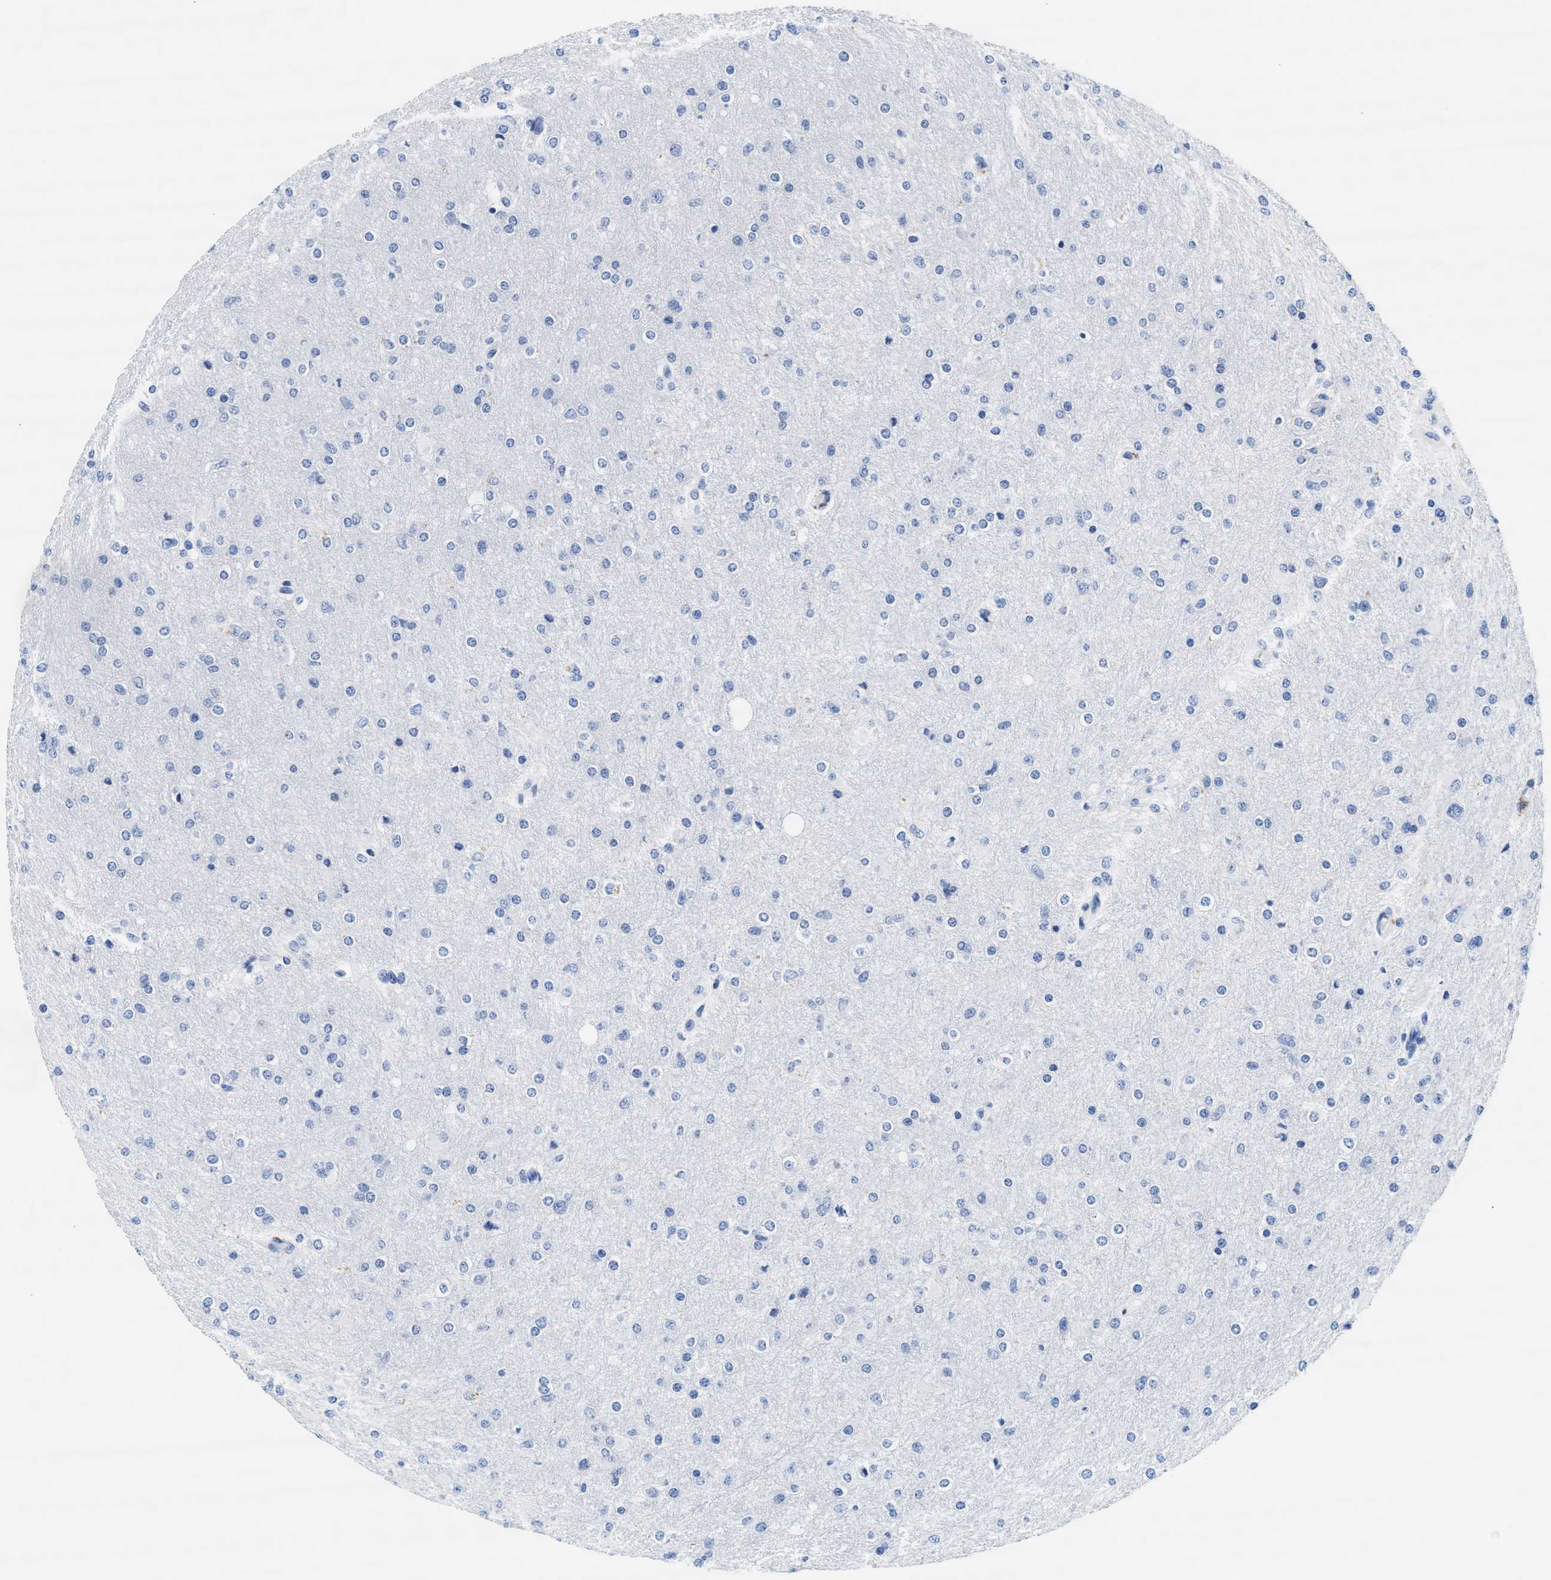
{"staining": {"intensity": "negative", "quantity": "none", "location": "none"}, "tissue": "glioma", "cell_type": "Tumor cells", "image_type": "cancer", "snomed": [{"axis": "morphology", "description": "Glioma, malignant, High grade"}, {"axis": "topography", "description": "Cerebral cortex"}], "caption": "Tumor cells show no significant protein expression in malignant glioma (high-grade). (Immunohistochemistry, brightfield microscopy, high magnification).", "gene": "TTC3", "patient": {"sex": "female", "age": 36}}